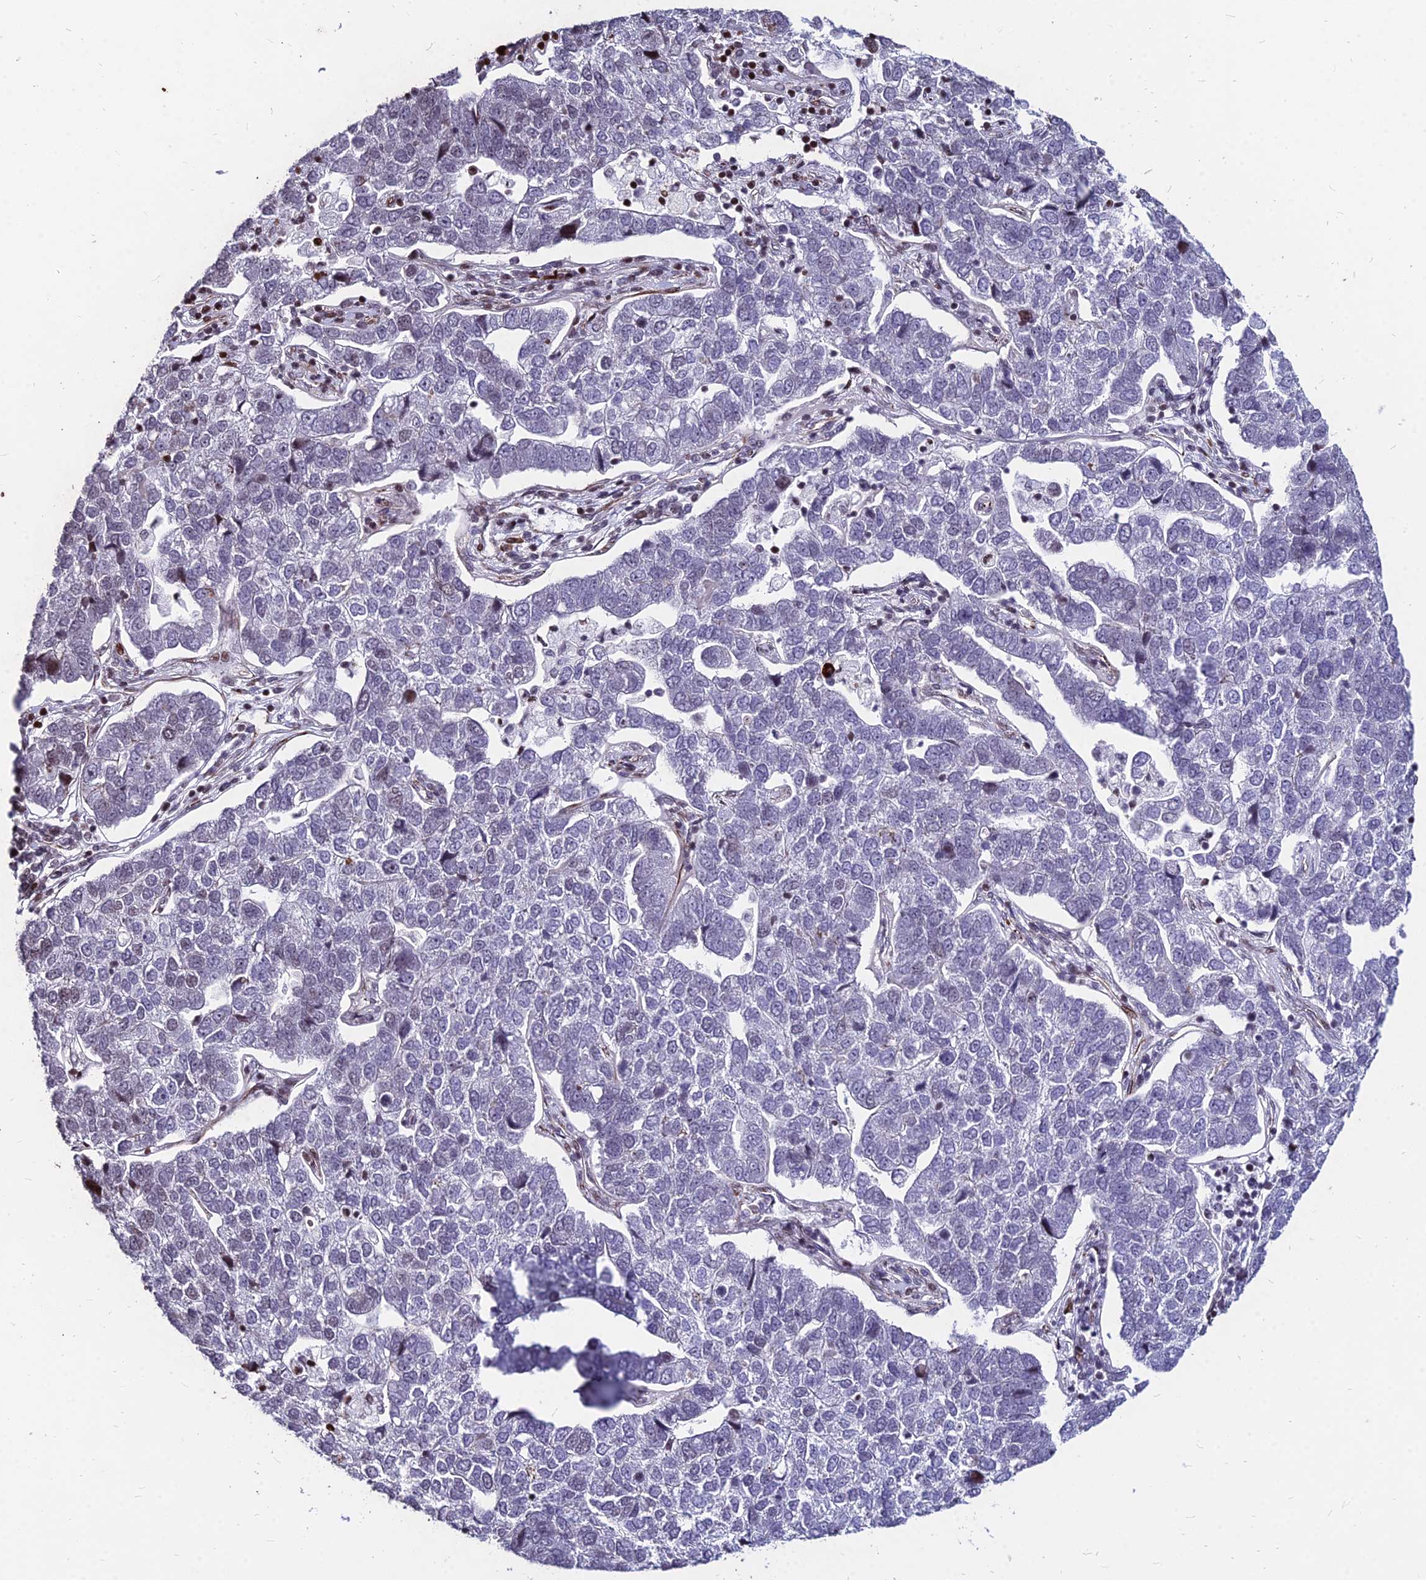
{"staining": {"intensity": "negative", "quantity": "none", "location": "none"}, "tissue": "pancreatic cancer", "cell_type": "Tumor cells", "image_type": "cancer", "snomed": [{"axis": "morphology", "description": "Adenocarcinoma, NOS"}, {"axis": "topography", "description": "Pancreas"}], "caption": "This image is of adenocarcinoma (pancreatic) stained with immunohistochemistry (IHC) to label a protein in brown with the nuclei are counter-stained blue. There is no staining in tumor cells.", "gene": "NYAP2", "patient": {"sex": "female", "age": 61}}